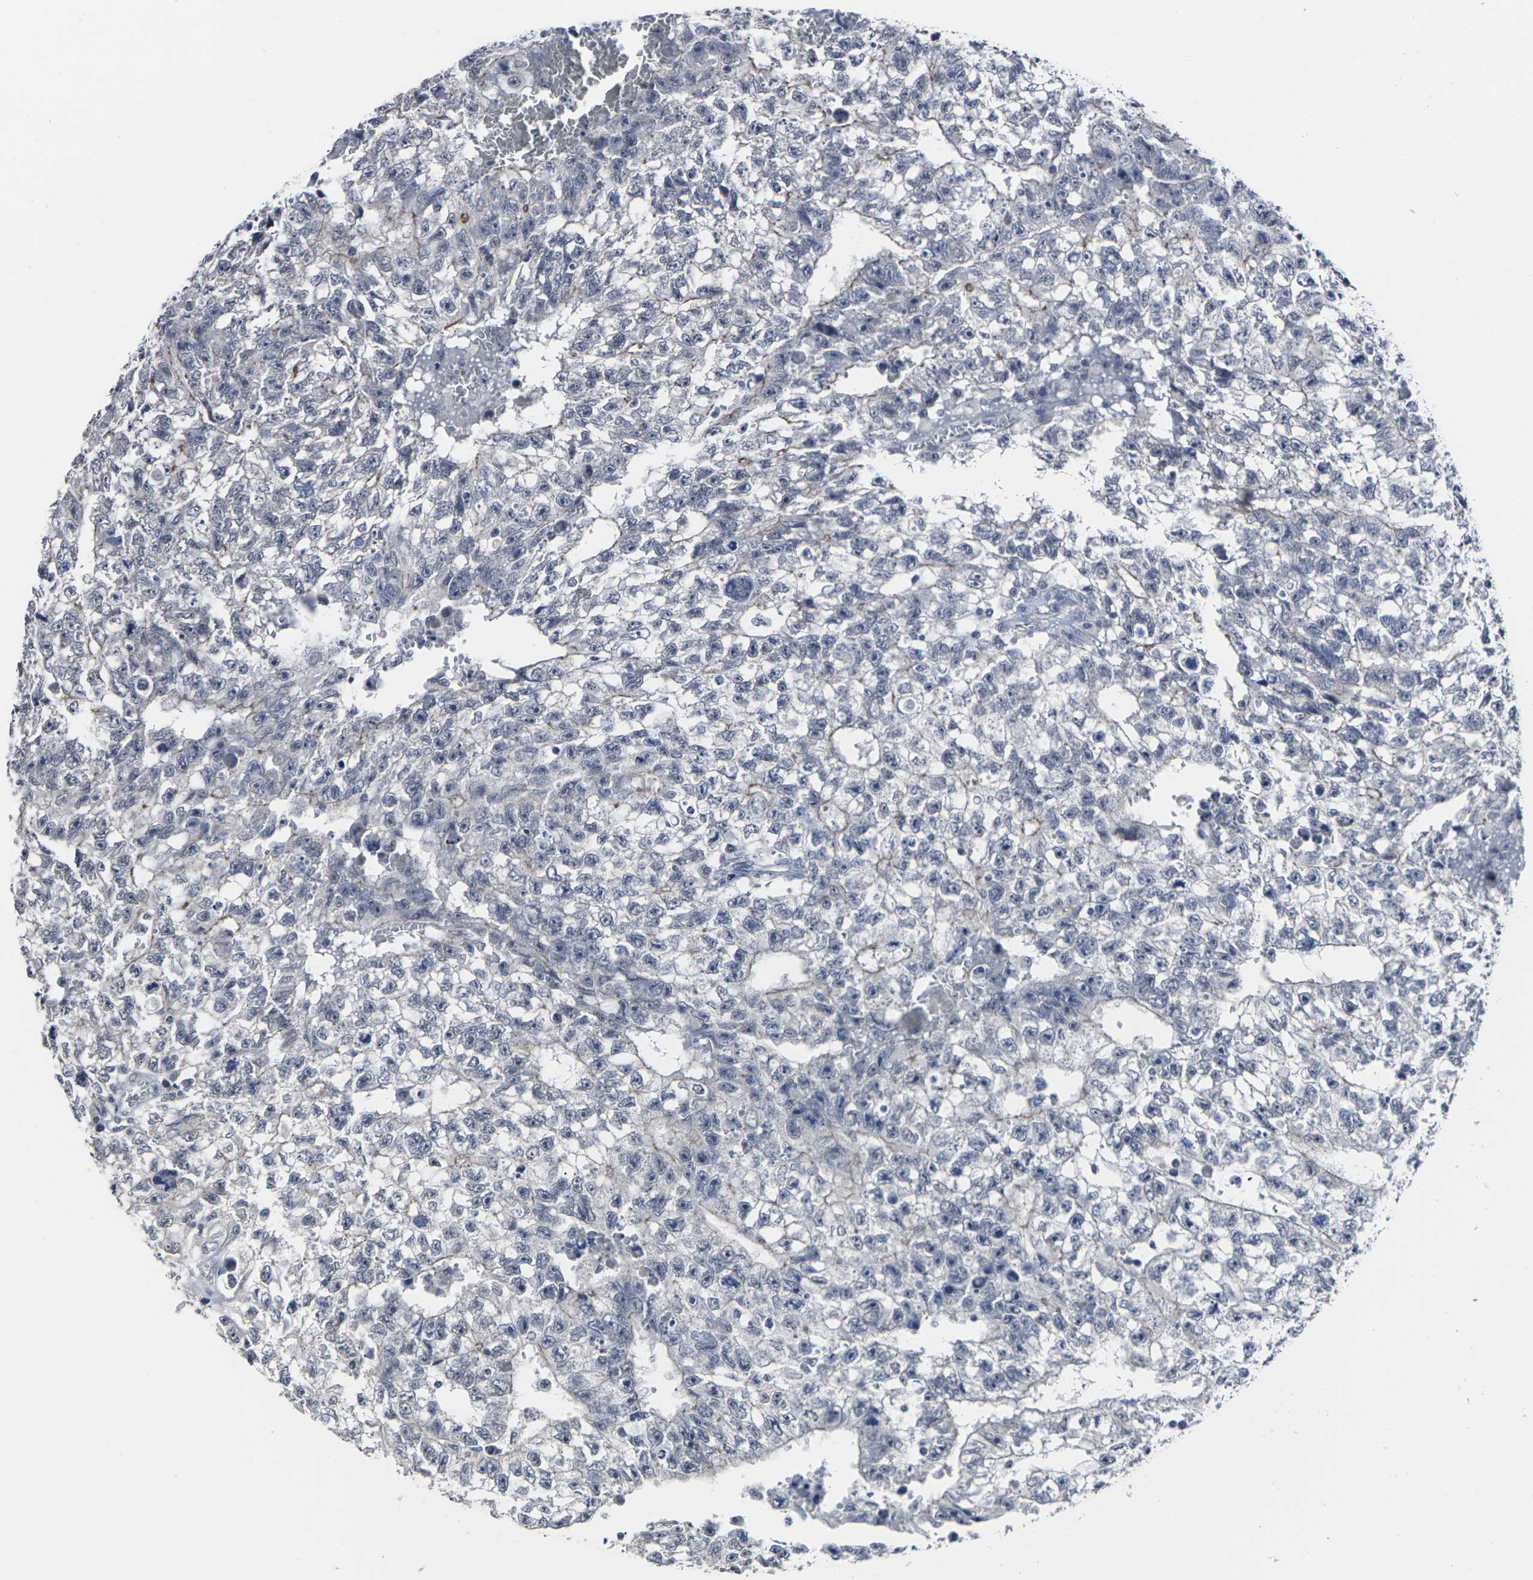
{"staining": {"intensity": "negative", "quantity": "none", "location": "none"}, "tissue": "testis cancer", "cell_type": "Tumor cells", "image_type": "cancer", "snomed": [{"axis": "morphology", "description": "Seminoma, NOS"}, {"axis": "morphology", "description": "Carcinoma, Embryonal, NOS"}, {"axis": "topography", "description": "Testis"}], "caption": "The micrograph reveals no significant staining in tumor cells of seminoma (testis). (Stains: DAB immunohistochemistry with hematoxylin counter stain, Microscopy: brightfield microscopy at high magnification).", "gene": "MSANTD4", "patient": {"sex": "male", "age": 38}}